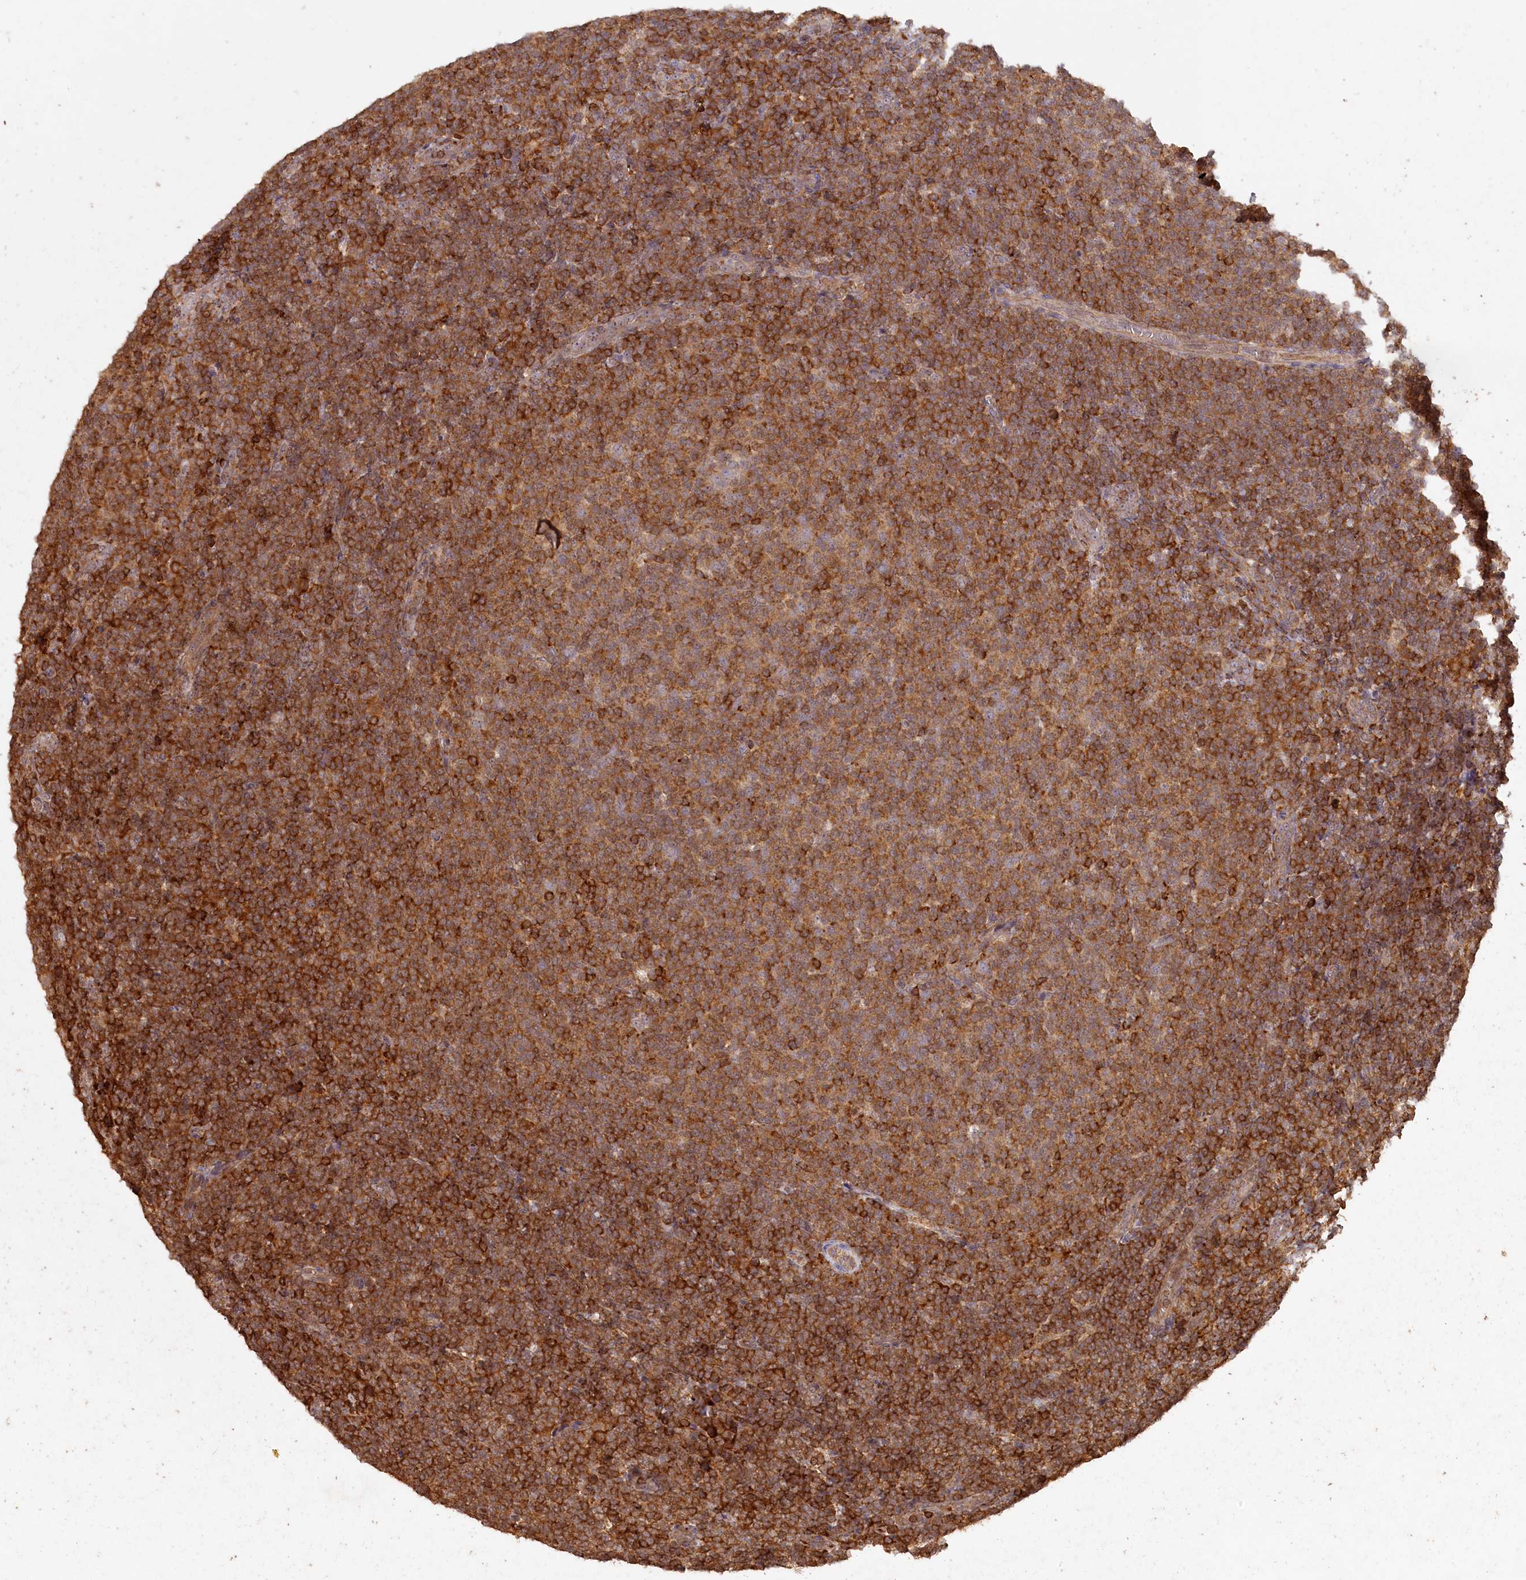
{"staining": {"intensity": "moderate", "quantity": ">75%", "location": "cytoplasmic/membranous"}, "tissue": "lymphoma", "cell_type": "Tumor cells", "image_type": "cancer", "snomed": [{"axis": "morphology", "description": "Malignant lymphoma, non-Hodgkin's type, Low grade"}, {"axis": "topography", "description": "Lymph node"}], "caption": "An immunohistochemistry (IHC) micrograph of tumor tissue is shown. Protein staining in brown highlights moderate cytoplasmic/membranous positivity in lymphoma within tumor cells. Using DAB (brown) and hematoxylin (blue) stains, captured at high magnification using brightfield microscopy.", "gene": "MADD", "patient": {"sex": "male", "age": 66}}